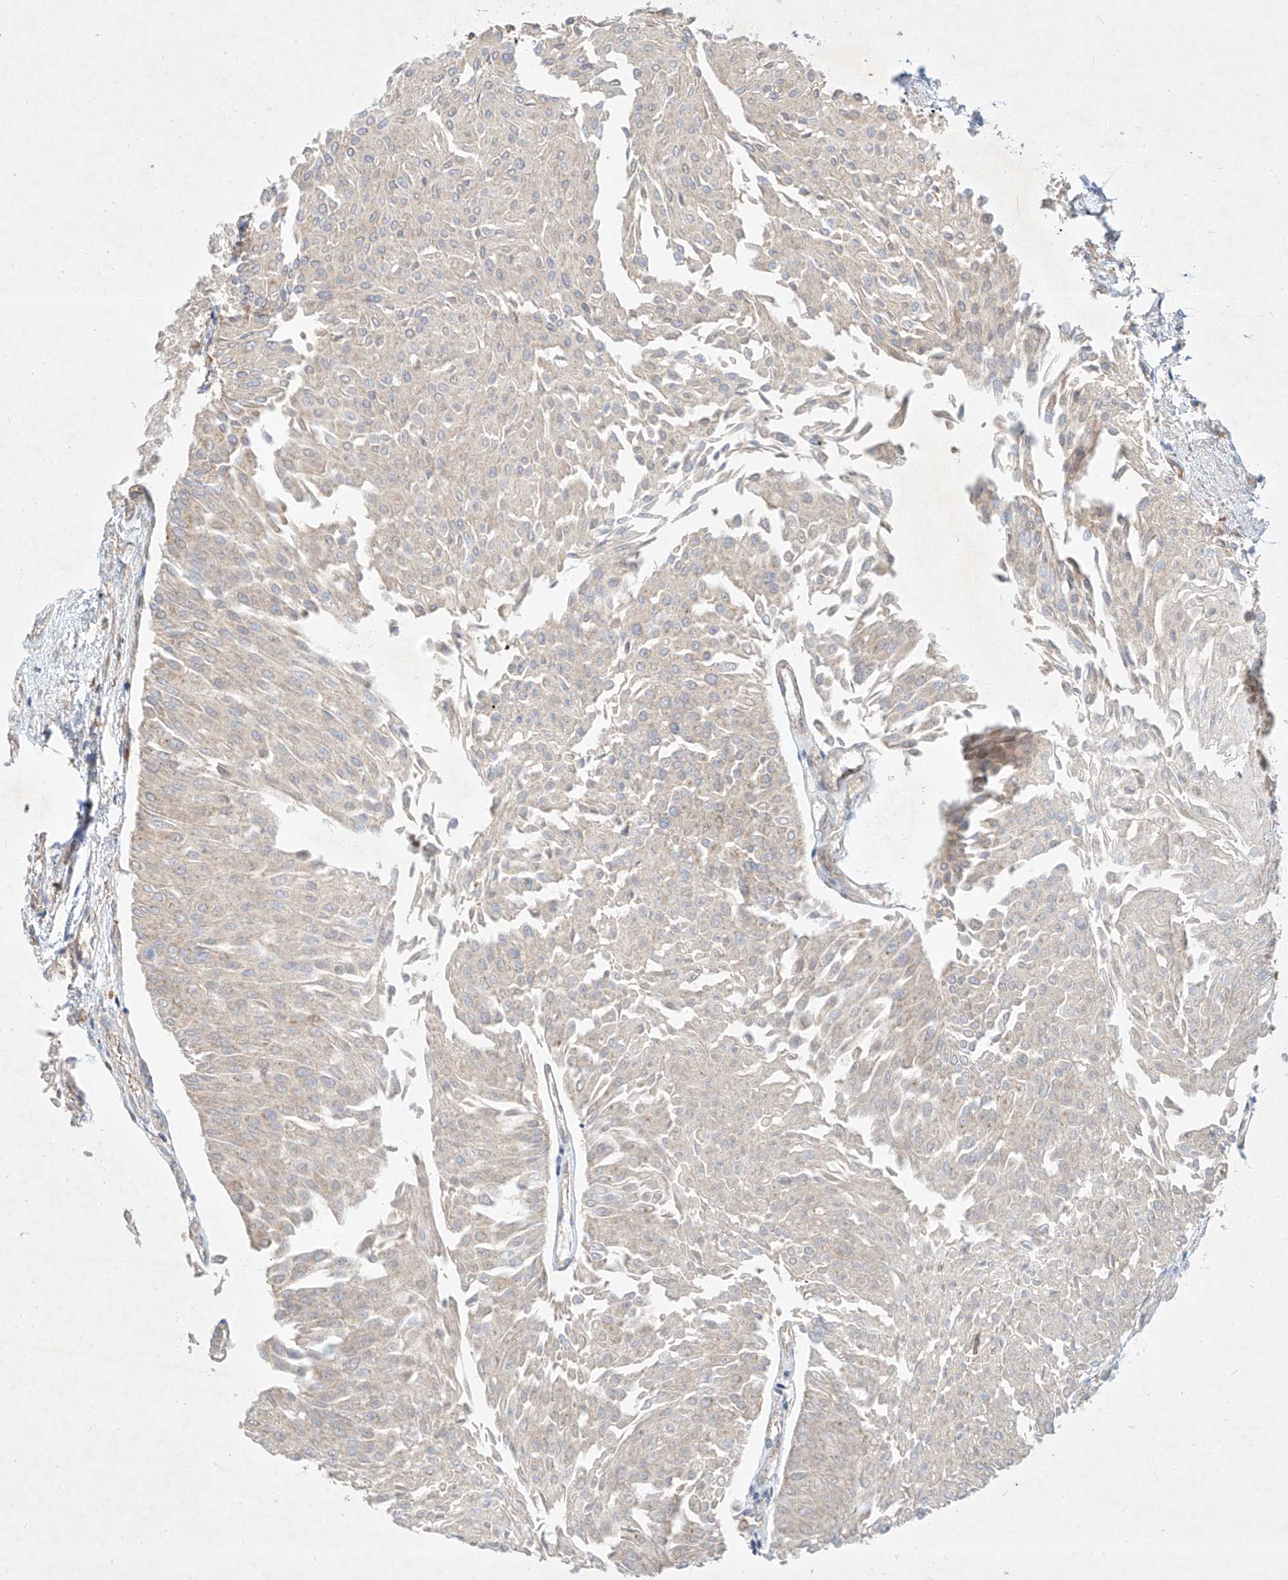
{"staining": {"intensity": "negative", "quantity": "none", "location": "none"}, "tissue": "urothelial cancer", "cell_type": "Tumor cells", "image_type": "cancer", "snomed": [{"axis": "morphology", "description": "Urothelial carcinoma, Low grade"}, {"axis": "topography", "description": "Urinary bladder"}], "caption": "There is no significant expression in tumor cells of urothelial cancer.", "gene": "NFAM1", "patient": {"sex": "male", "age": 67}}